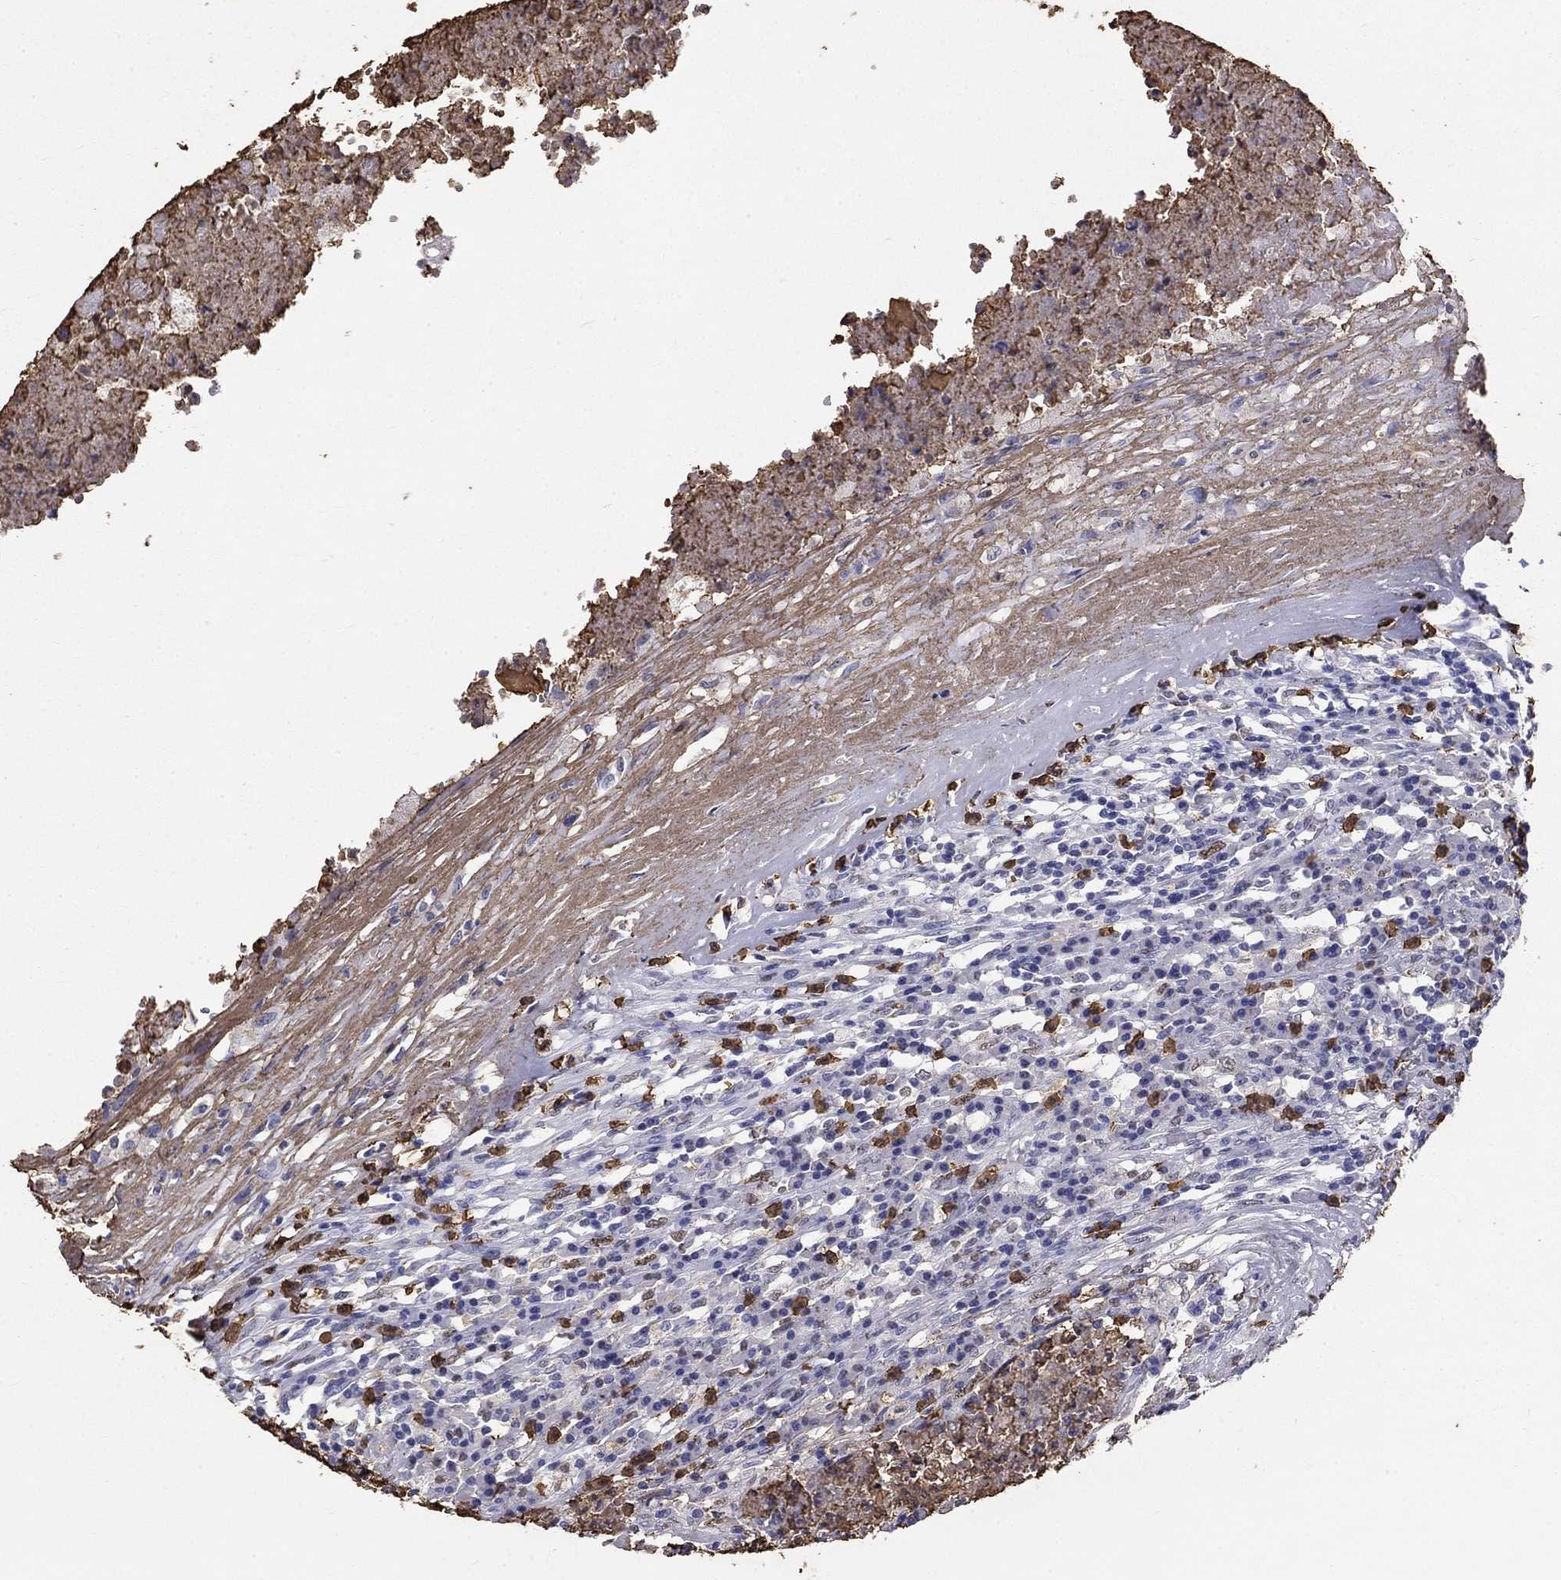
{"staining": {"intensity": "negative", "quantity": "none", "location": "none"}, "tissue": "testis cancer", "cell_type": "Tumor cells", "image_type": "cancer", "snomed": [{"axis": "morphology", "description": "Necrosis, NOS"}, {"axis": "morphology", "description": "Carcinoma, Embryonal, NOS"}, {"axis": "topography", "description": "Testis"}], "caption": "Immunohistochemistry (IHC) of testis cancer (embryonal carcinoma) reveals no expression in tumor cells.", "gene": "IGSF8", "patient": {"sex": "male", "age": 19}}